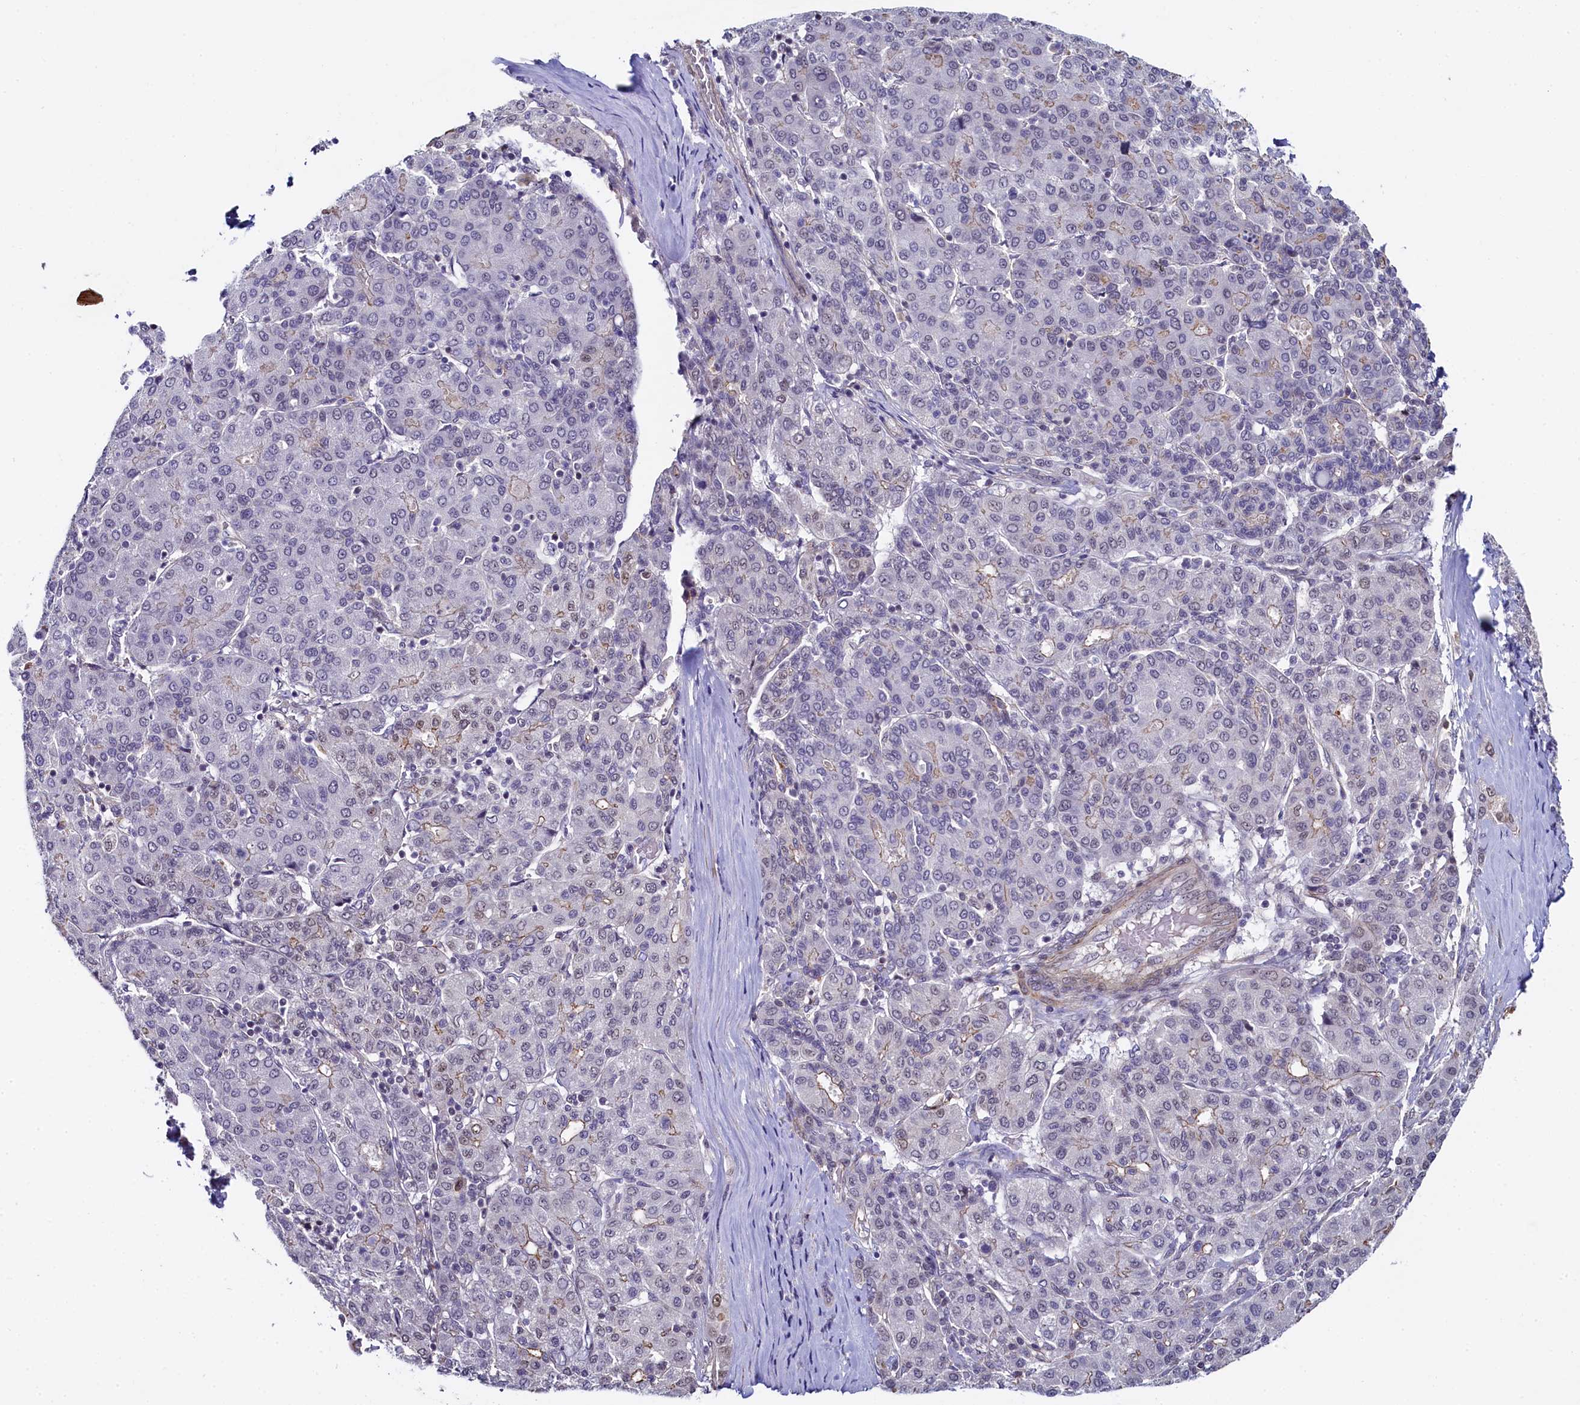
{"staining": {"intensity": "negative", "quantity": "none", "location": "none"}, "tissue": "liver cancer", "cell_type": "Tumor cells", "image_type": "cancer", "snomed": [{"axis": "morphology", "description": "Carcinoma, Hepatocellular, NOS"}, {"axis": "topography", "description": "Liver"}], "caption": "High power microscopy histopathology image of an immunohistochemistry histopathology image of liver cancer, revealing no significant staining in tumor cells.", "gene": "INTS14", "patient": {"sex": "male", "age": 65}}